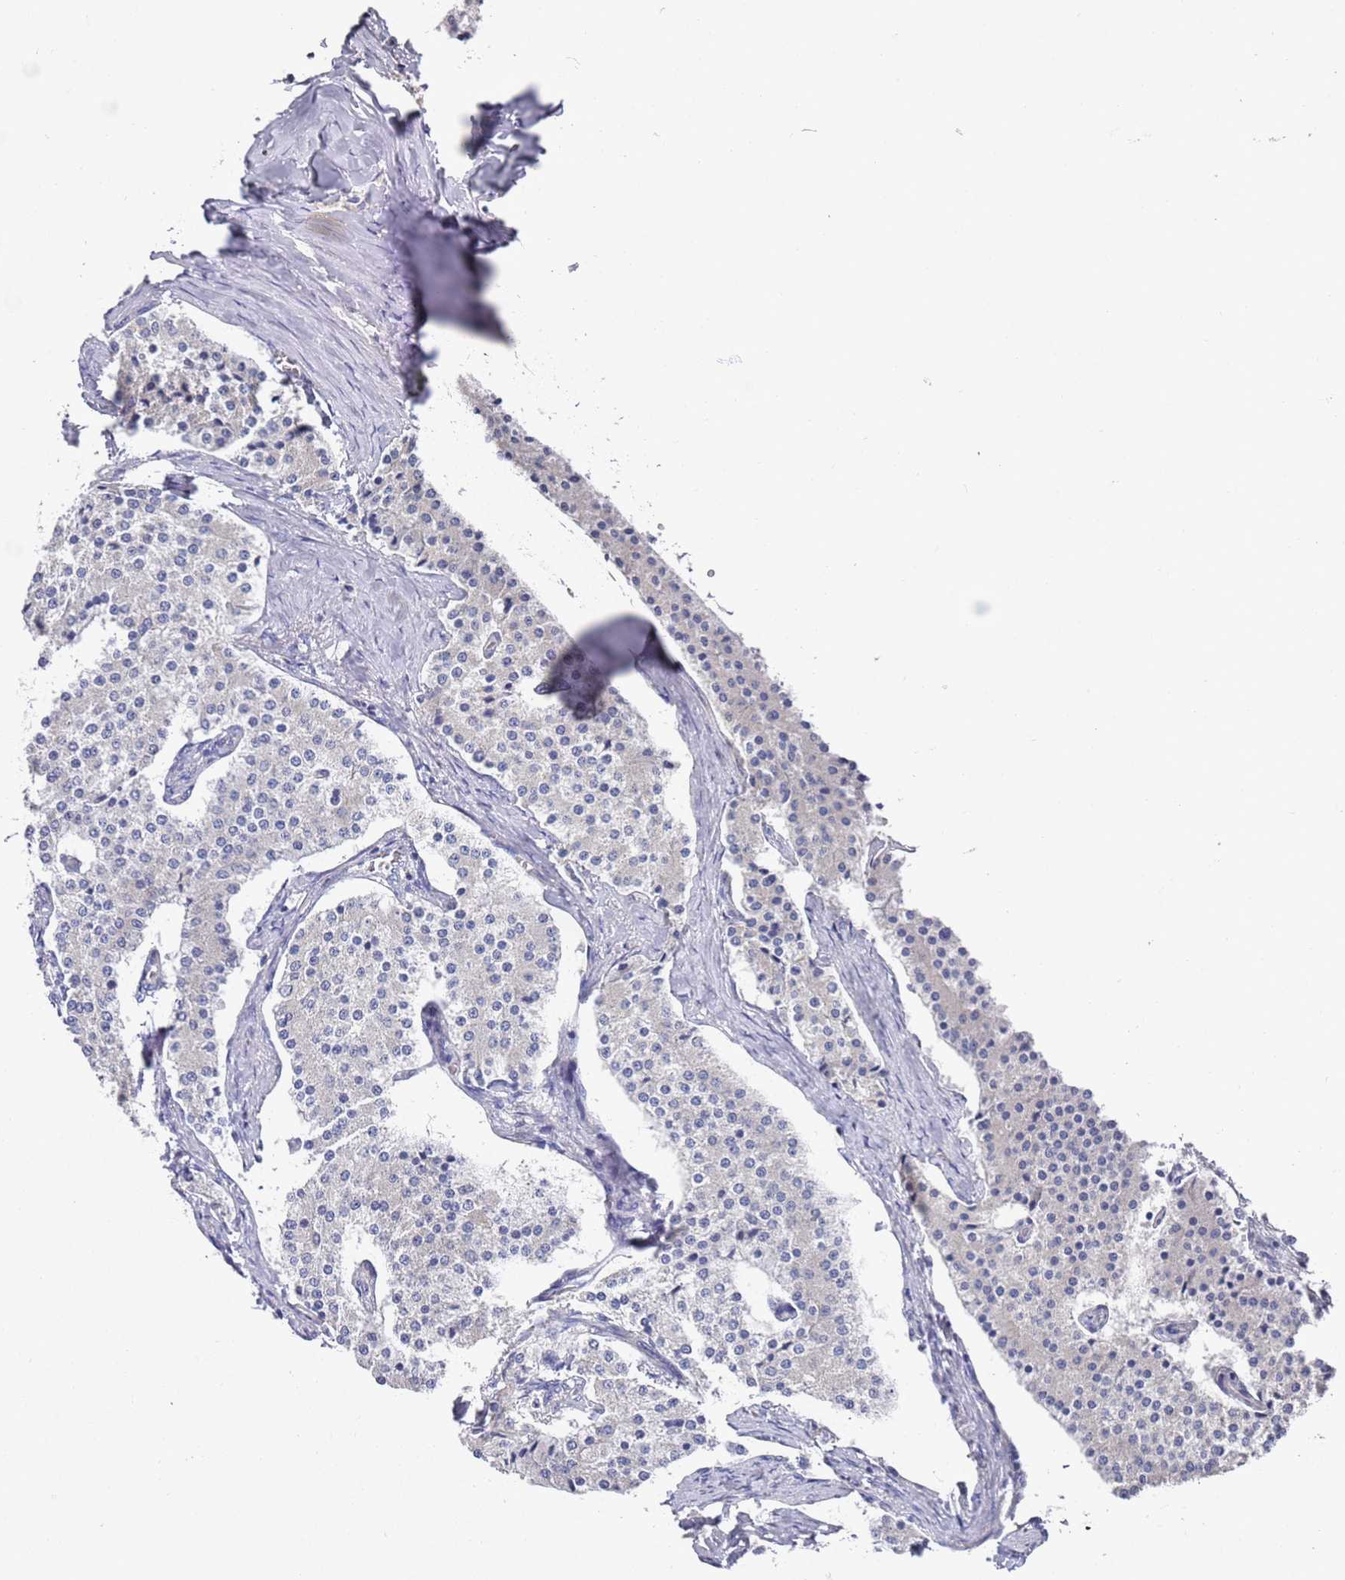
{"staining": {"intensity": "negative", "quantity": "none", "location": "none"}, "tissue": "carcinoid", "cell_type": "Tumor cells", "image_type": "cancer", "snomed": [{"axis": "morphology", "description": "Carcinoid, malignant, NOS"}, {"axis": "topography", "description": "Colon"}], "caption": "This image is of malignant carcinoid stained with immunohistochemistry (IHC) to label a protein in brown with the nuclei are counter-stained blue. There is no positivity in tumor cells. (DAB (3,3'-diaminobenzidine) immunohistochemistry (IHC) visualized using brightfield microscopy, high magnification).", "gene": "SCAPER", "patient": {"sex": "female", "age": 52}}